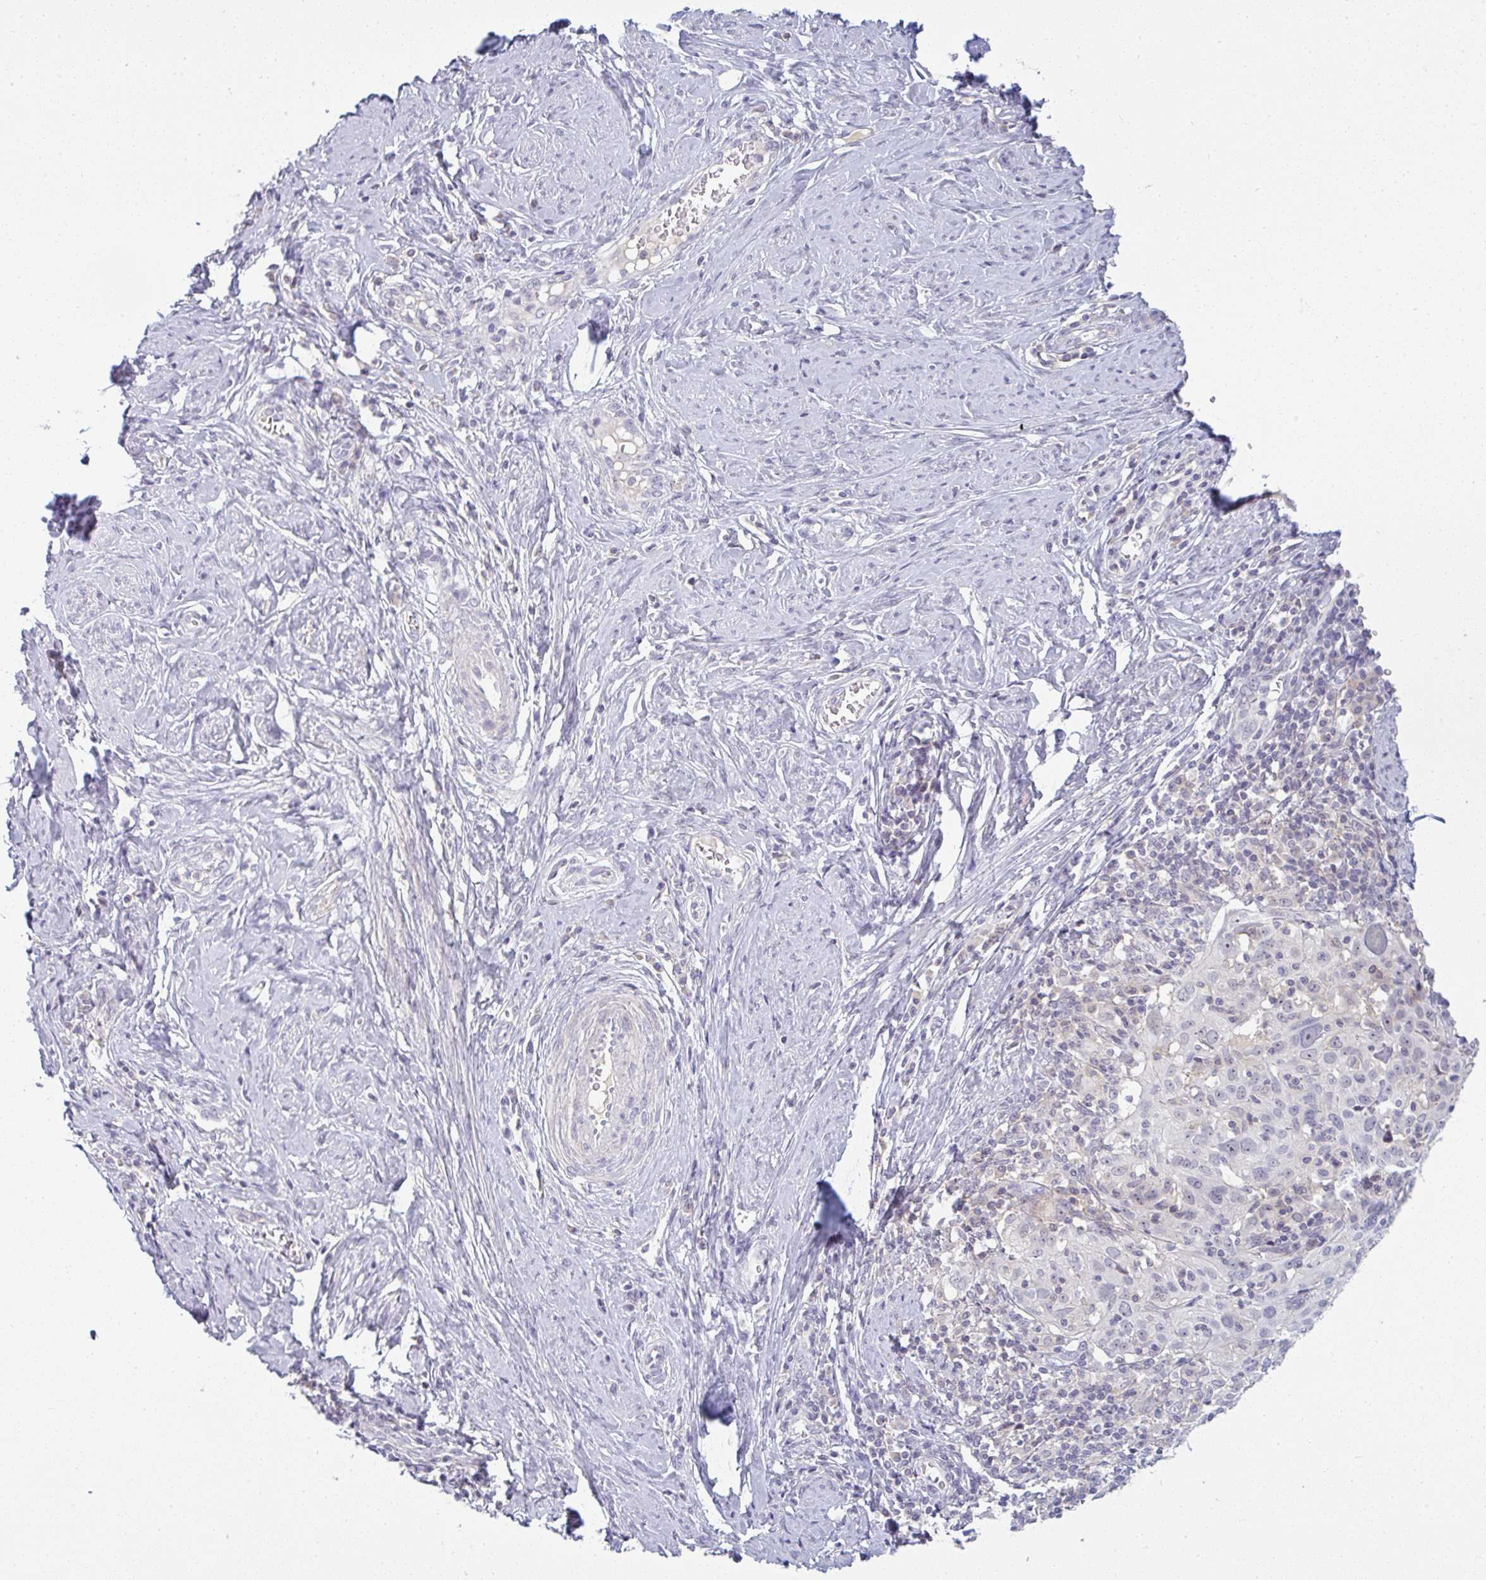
{"staining": {"intensity": "negative", "quantity": "none", "location": "none"}, "tissue": "cervical cancer", "cell_type": "Tumor cells", "image_type": "cancer", "snomed": [{"axis": "morphology", "description": "Normal tissue, NOS"}, {"axis": "morphology", "description": "Squamous cell carcinoma, NOS"}, {"axis": "topography", "description": "Cervix"}], "caption": "Immunohistochemistry (IHC) micrograph of neoplastic tissue: human cervical cancer (squamous cell carcinoma) stained with DAB (3,3'-diaminobenzidine) shows no significant protein expression in tumor cells. (DAB immunohistochemistry visualized using brightfield microscopy, high magnification).", "gene": "PPFIA4", "patient": {"sex": "female", "age": 31}}